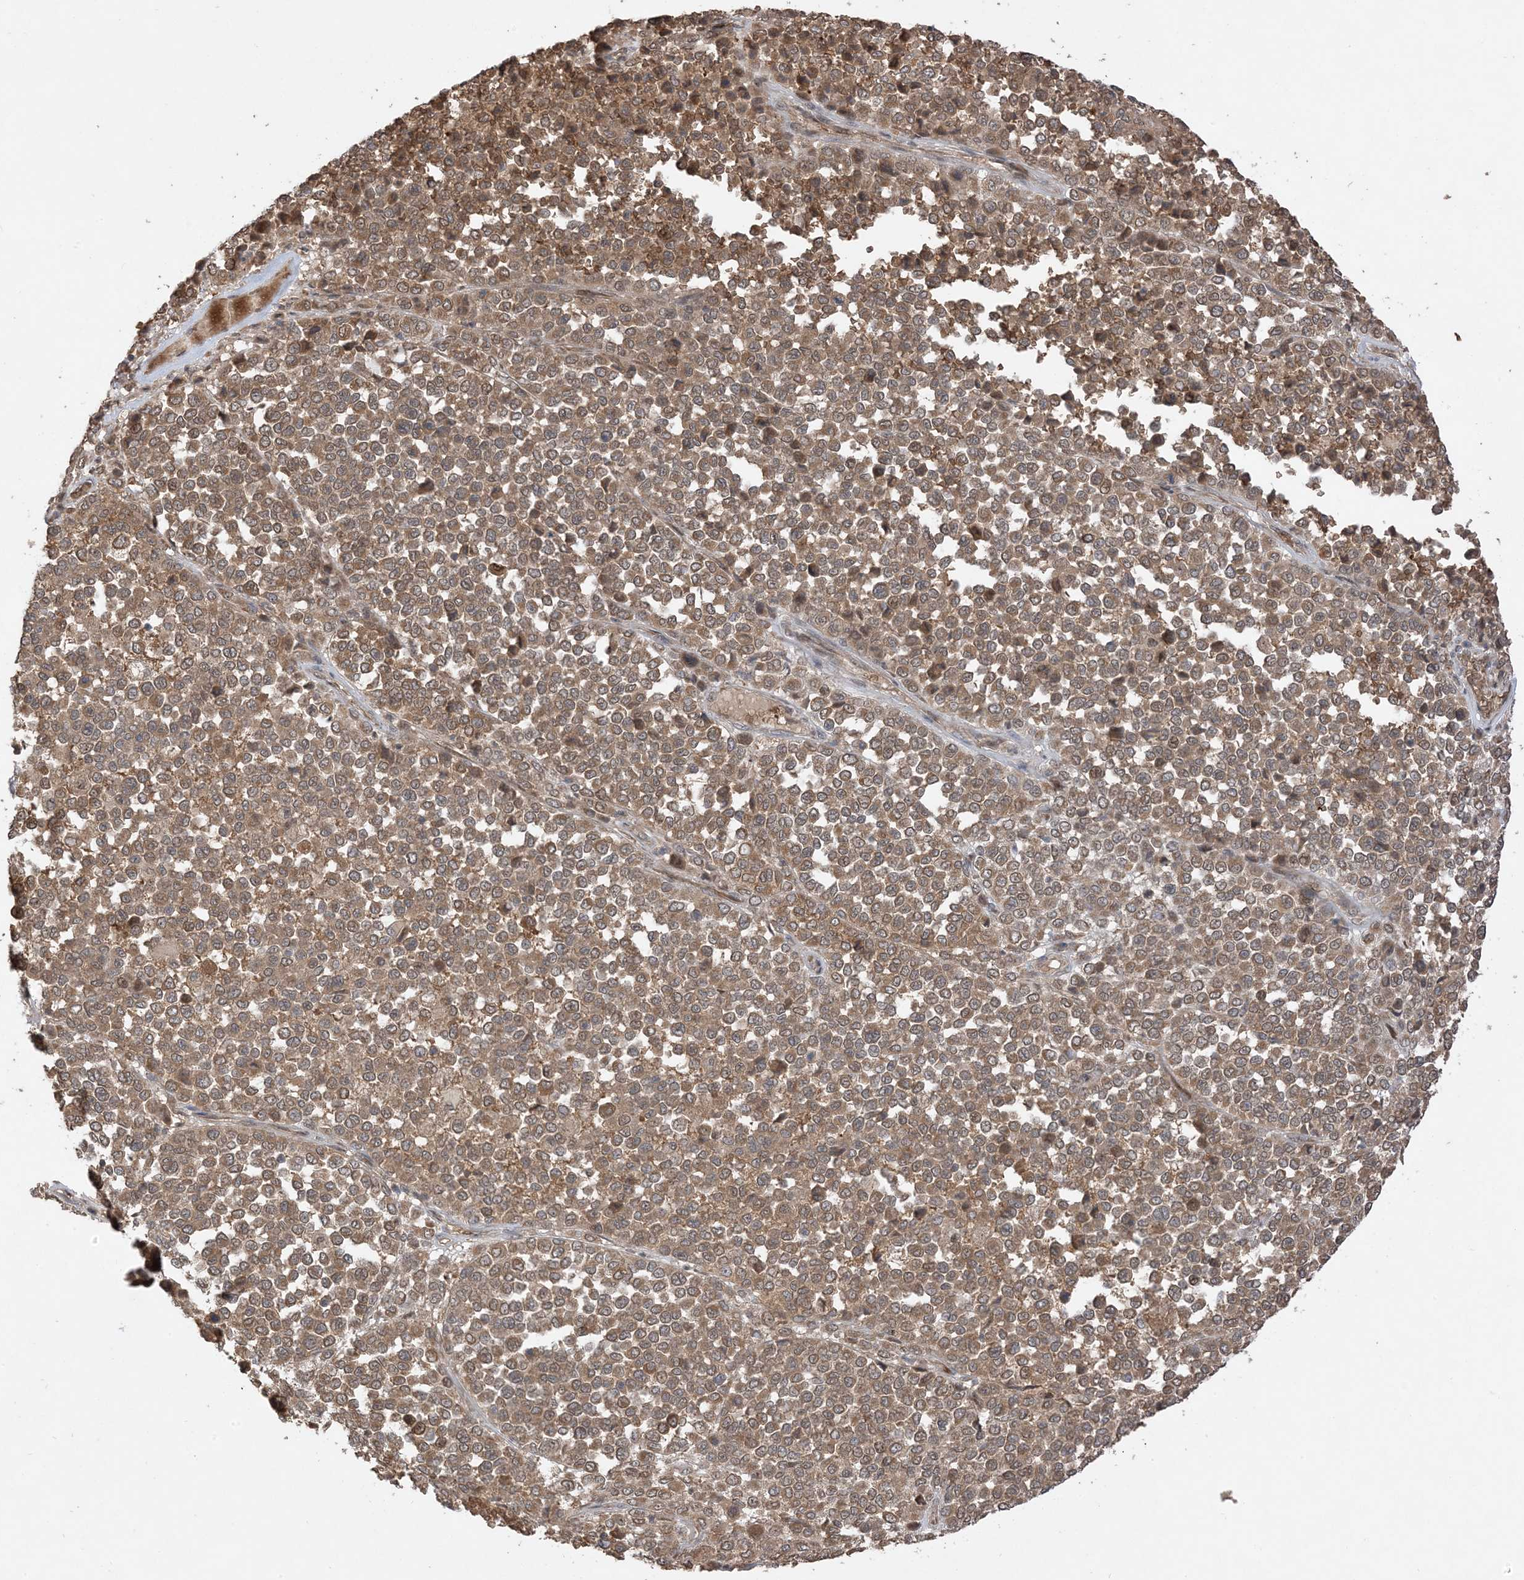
{"staining": {"intensity": "moderate", "quantity": ">75%", "location": "cytoplasmic/membranous"}, "tissue": "melanoma", "cell_type": "Tumor cells", "image_type": "cancer", "snomed": [{"axis": "morphology", "description": "Malignant melanoma, Metastatic site"}, {"axis": "topography", "description": "Pancreas"}], "caption": "Protein positivity by IHC shows moderate cytoplasmic/membranous positivity in approximately >75% of tumor cells in melanoma.", "gene": "PUSL1", "patient": {"sex": "female", "age": 30}}